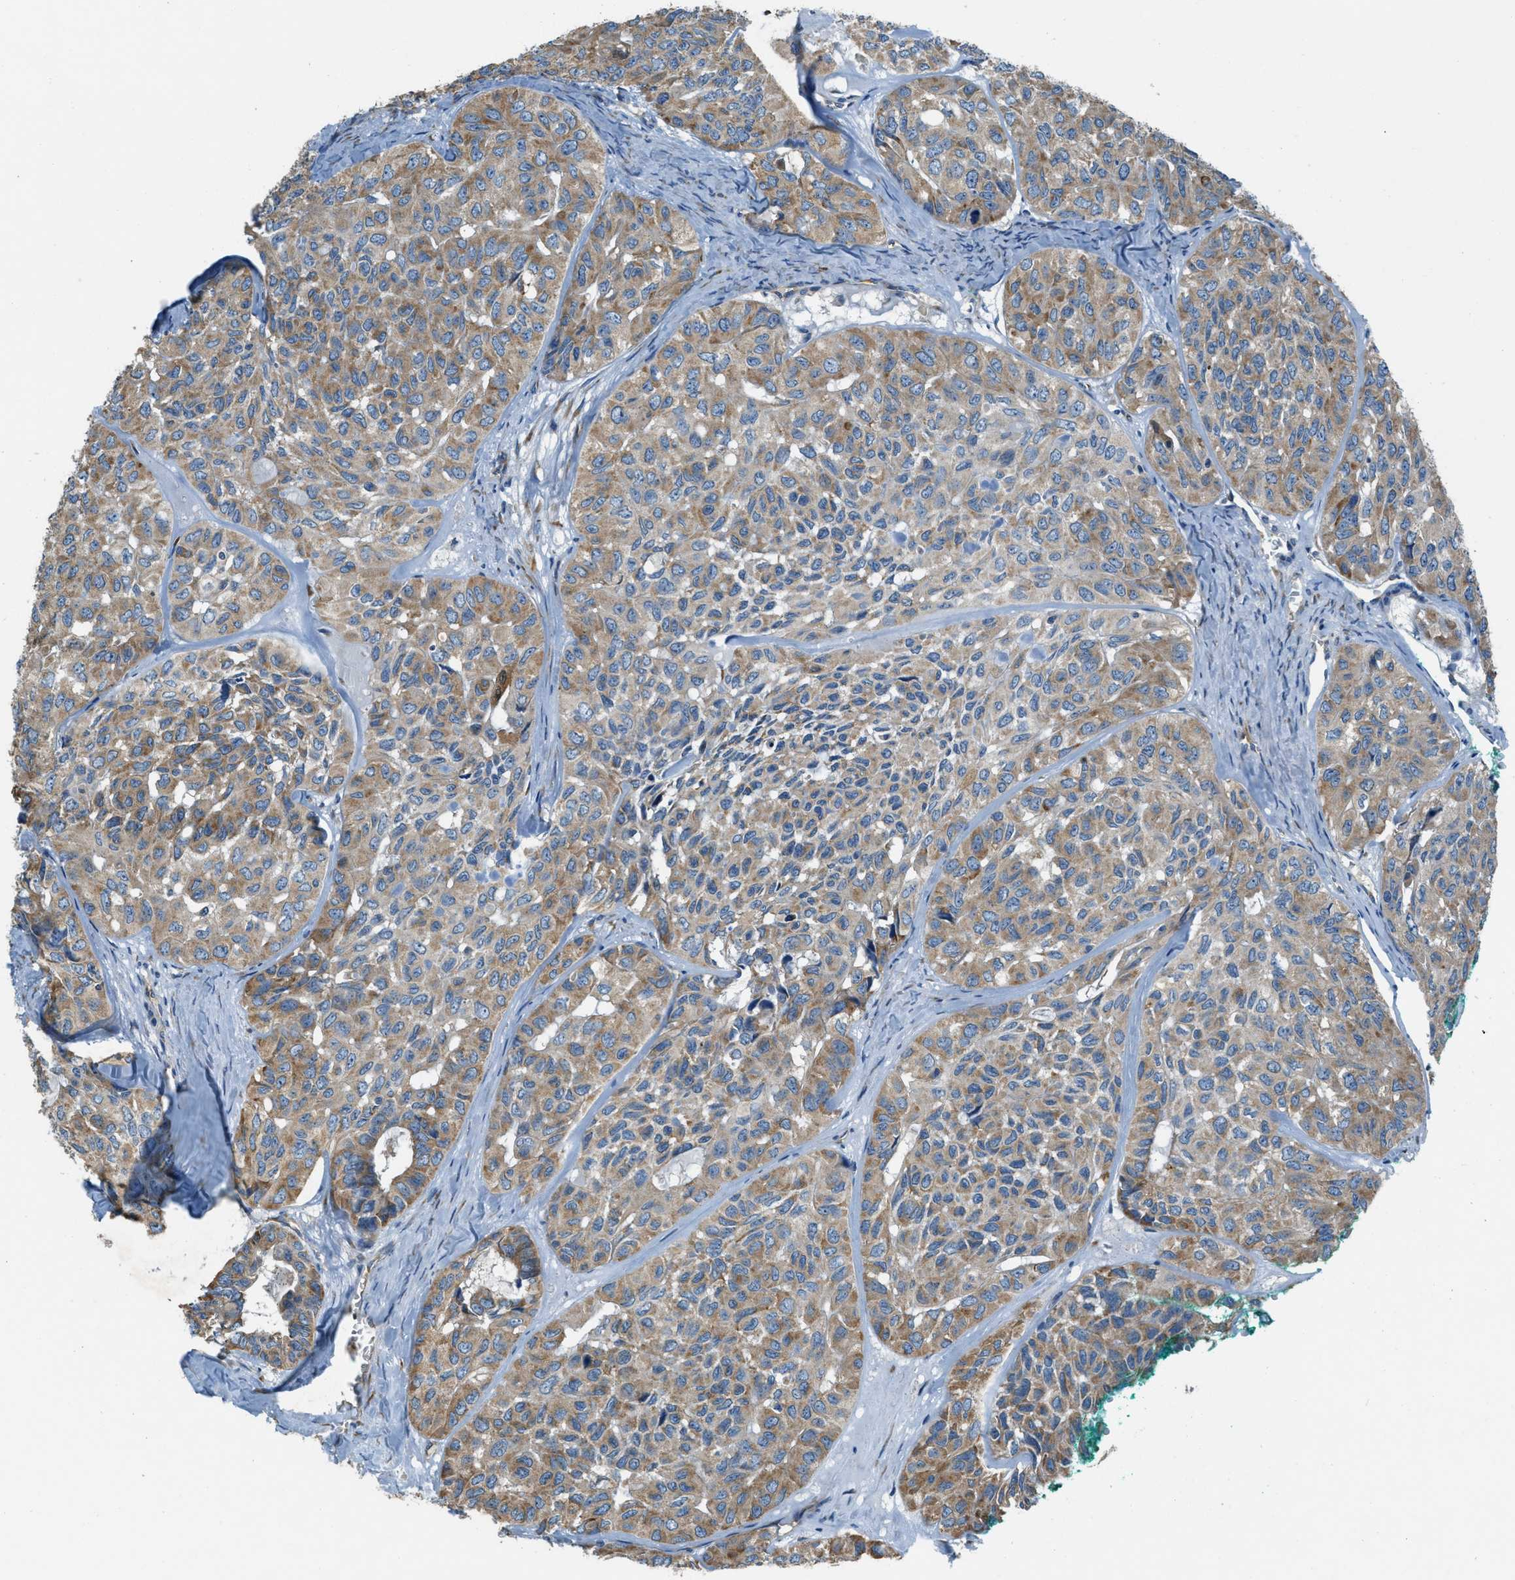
{"staining": {"intensity": "weak", "quantity": ">75%", "location": "cytoplasmic/membranous"}, "tissue": "head and neck cancer", "cell_type": "Tumor cells", "image_type": "cancer", "snomed": [{"axis": "morphology", "description": "Adenocarcinoma, NOS"}, {"axis": "topography", "description": "Salivary gland, NOS"}, {"axis": "topography", "description": "Head-Neck"}], "caption": "A brown stain shows weak cytoplasmic/membranous expression of a protein in head and neck cancer tumor cells.", "gene": "GIMAP8", "patient": {"sex": "female", "age": 76}}